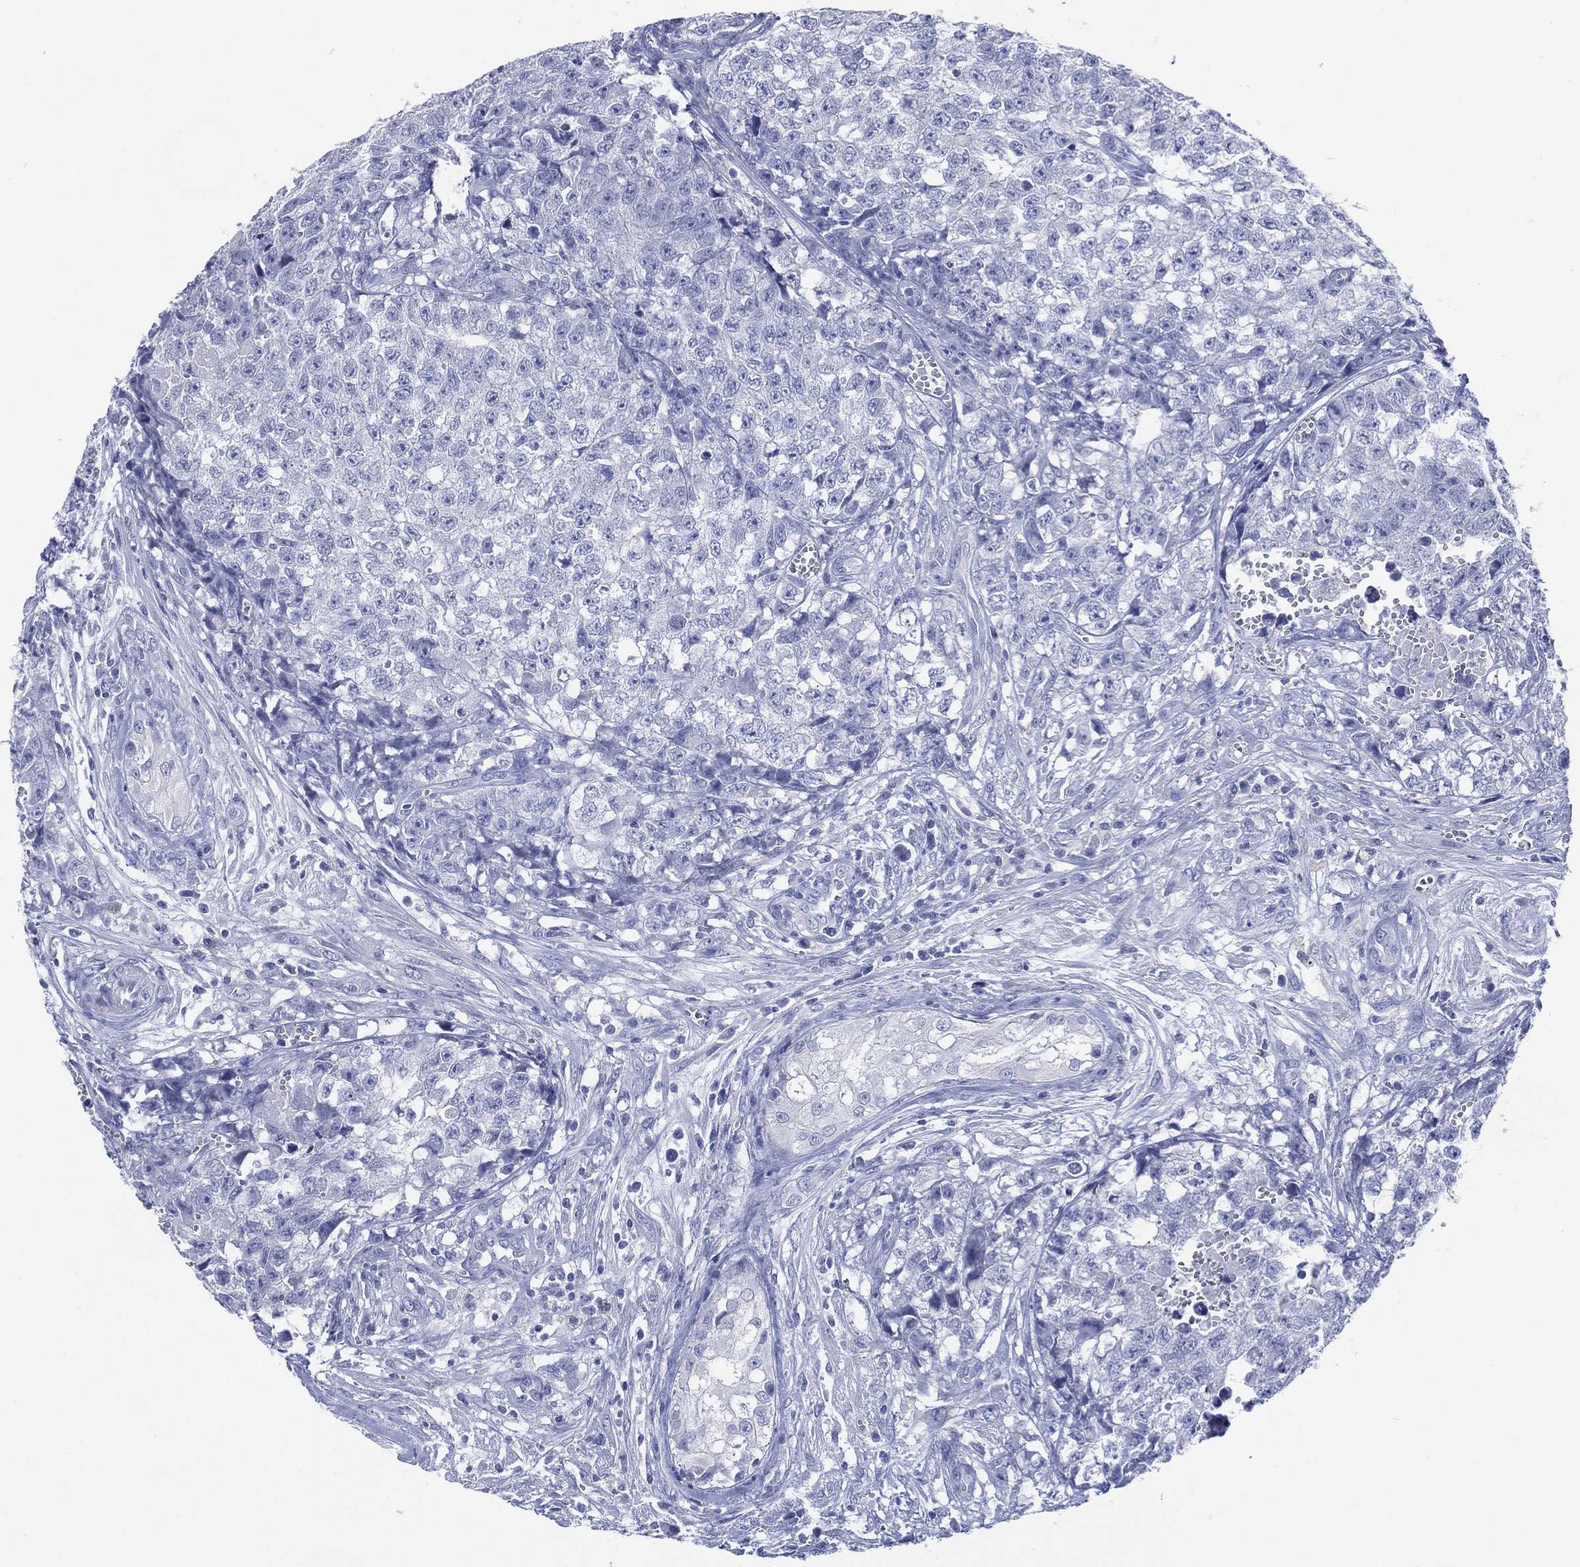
{"staining": {"intensity": "negative", "quantity": "none", "location": "none"}, "tissue": "testis cancer", "cell_type": "Tumor cells", "image_type": "cancer", "snomed": [{"axis": "morphology", "description": "Seminoma, NOS"}, {"axis": "morphology", "description": "Carcinoma, Embryonal, NOS"}, {"axis": "topography", "description": "Testis"}], "caption": "DAB (3,3'-diaminobenzidine) immunohistochemical staining of seminoma (testis) demonstrates no significant staining in tumor cells.", "gene": "TMEM247", "patient": {"sex": "male", "age": 22}}